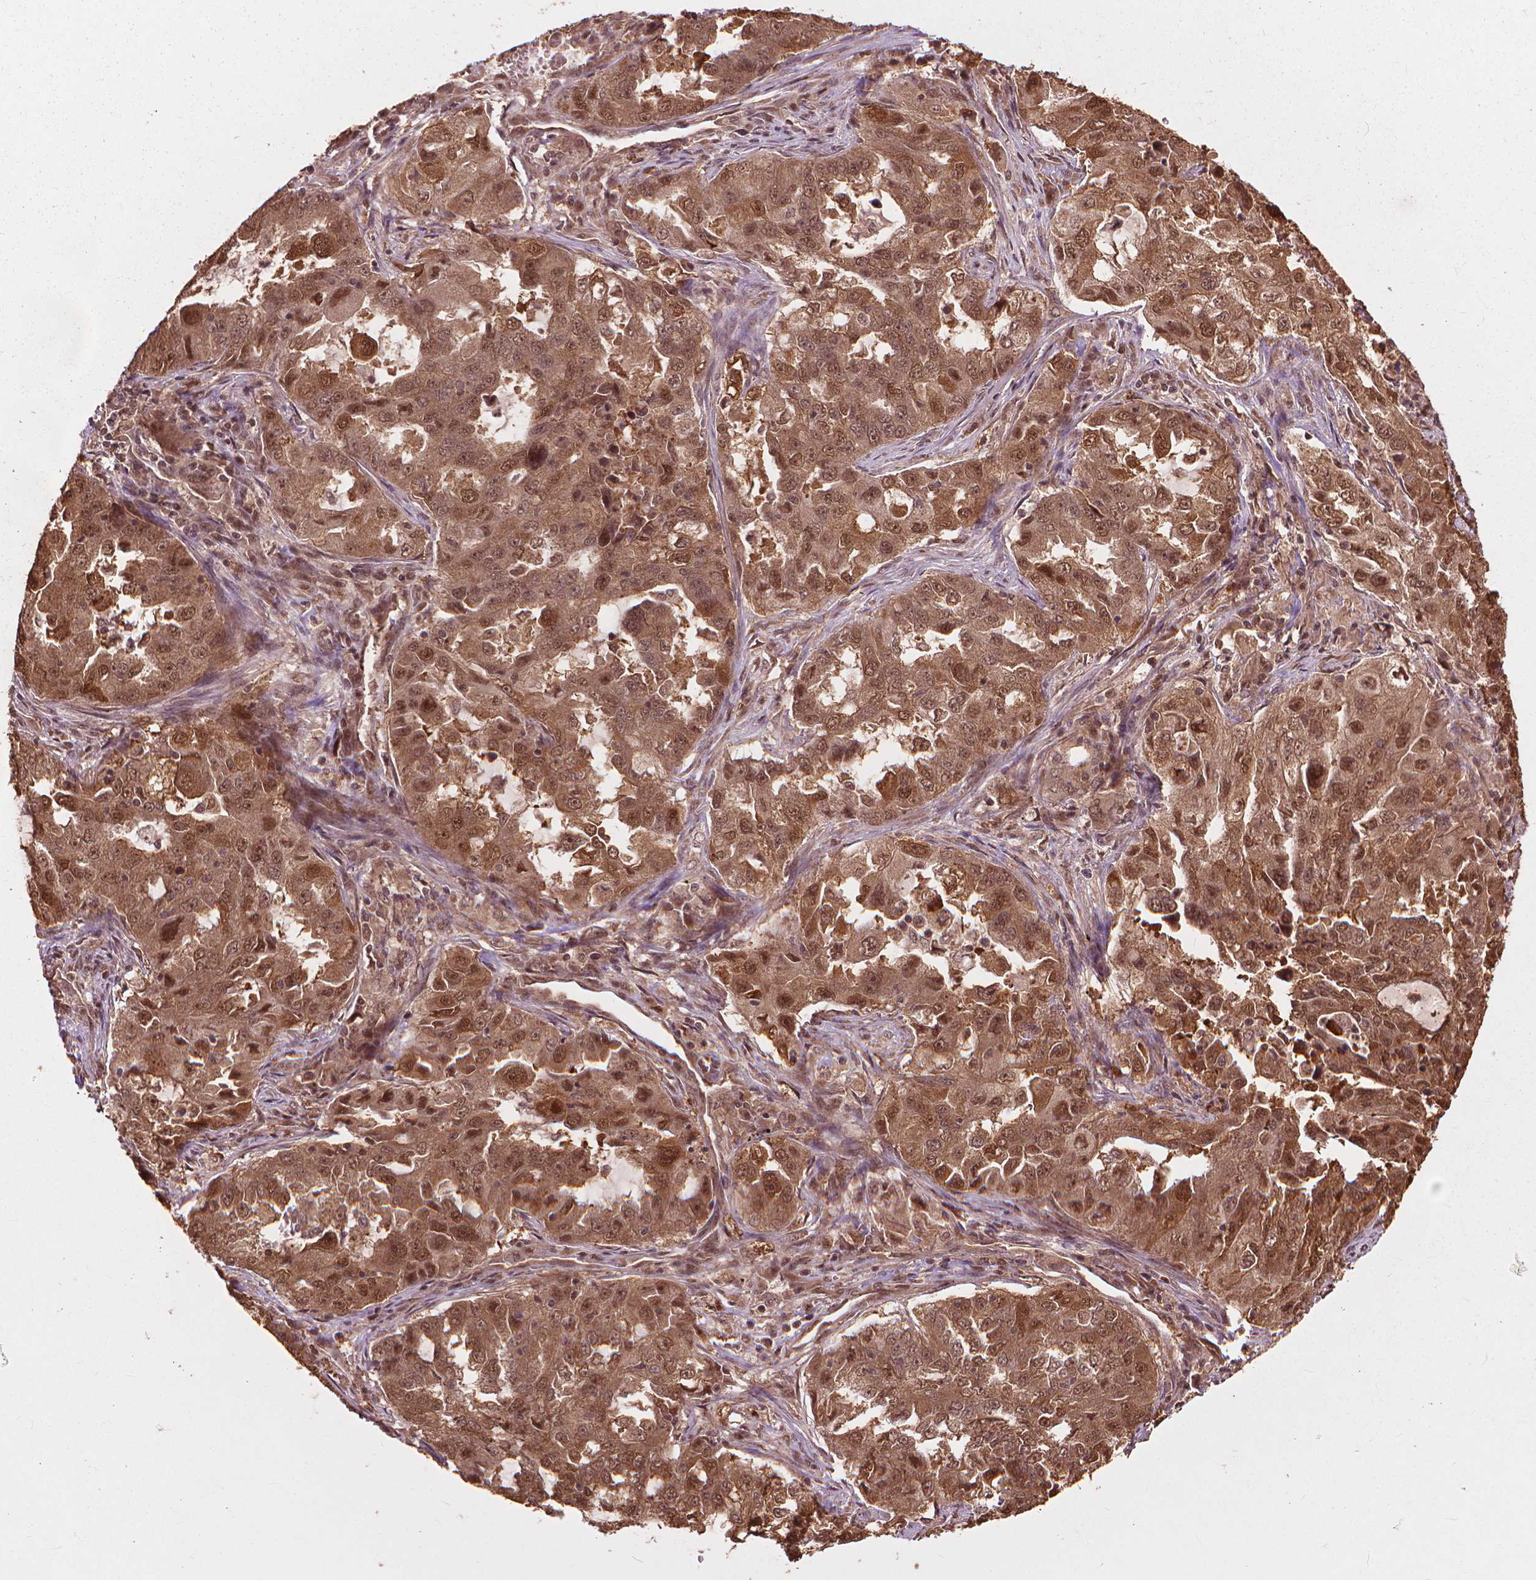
{"staining": {"intensity": "moderate", "quantity": ">75%", "location": "cytoplasmic/membranous,nuclear"}, "tissue": "lung cancer", "cell_type": "Tumor cells", "image_type": "cancer", "snomed": [{"axis": "morphology", "description": "Adenocarcinoma, NOS"}, {"axis": "topography", "description": "Lung"}], "caption": "This is an image of IHC staining of lung cancer (adenocarcinoma), which shows moderate positivity in the cytoplasmic/membranous and nuclear of tumor cells.", "gene": "SSU72", "patient": {"sex": "female", "age": 61}}